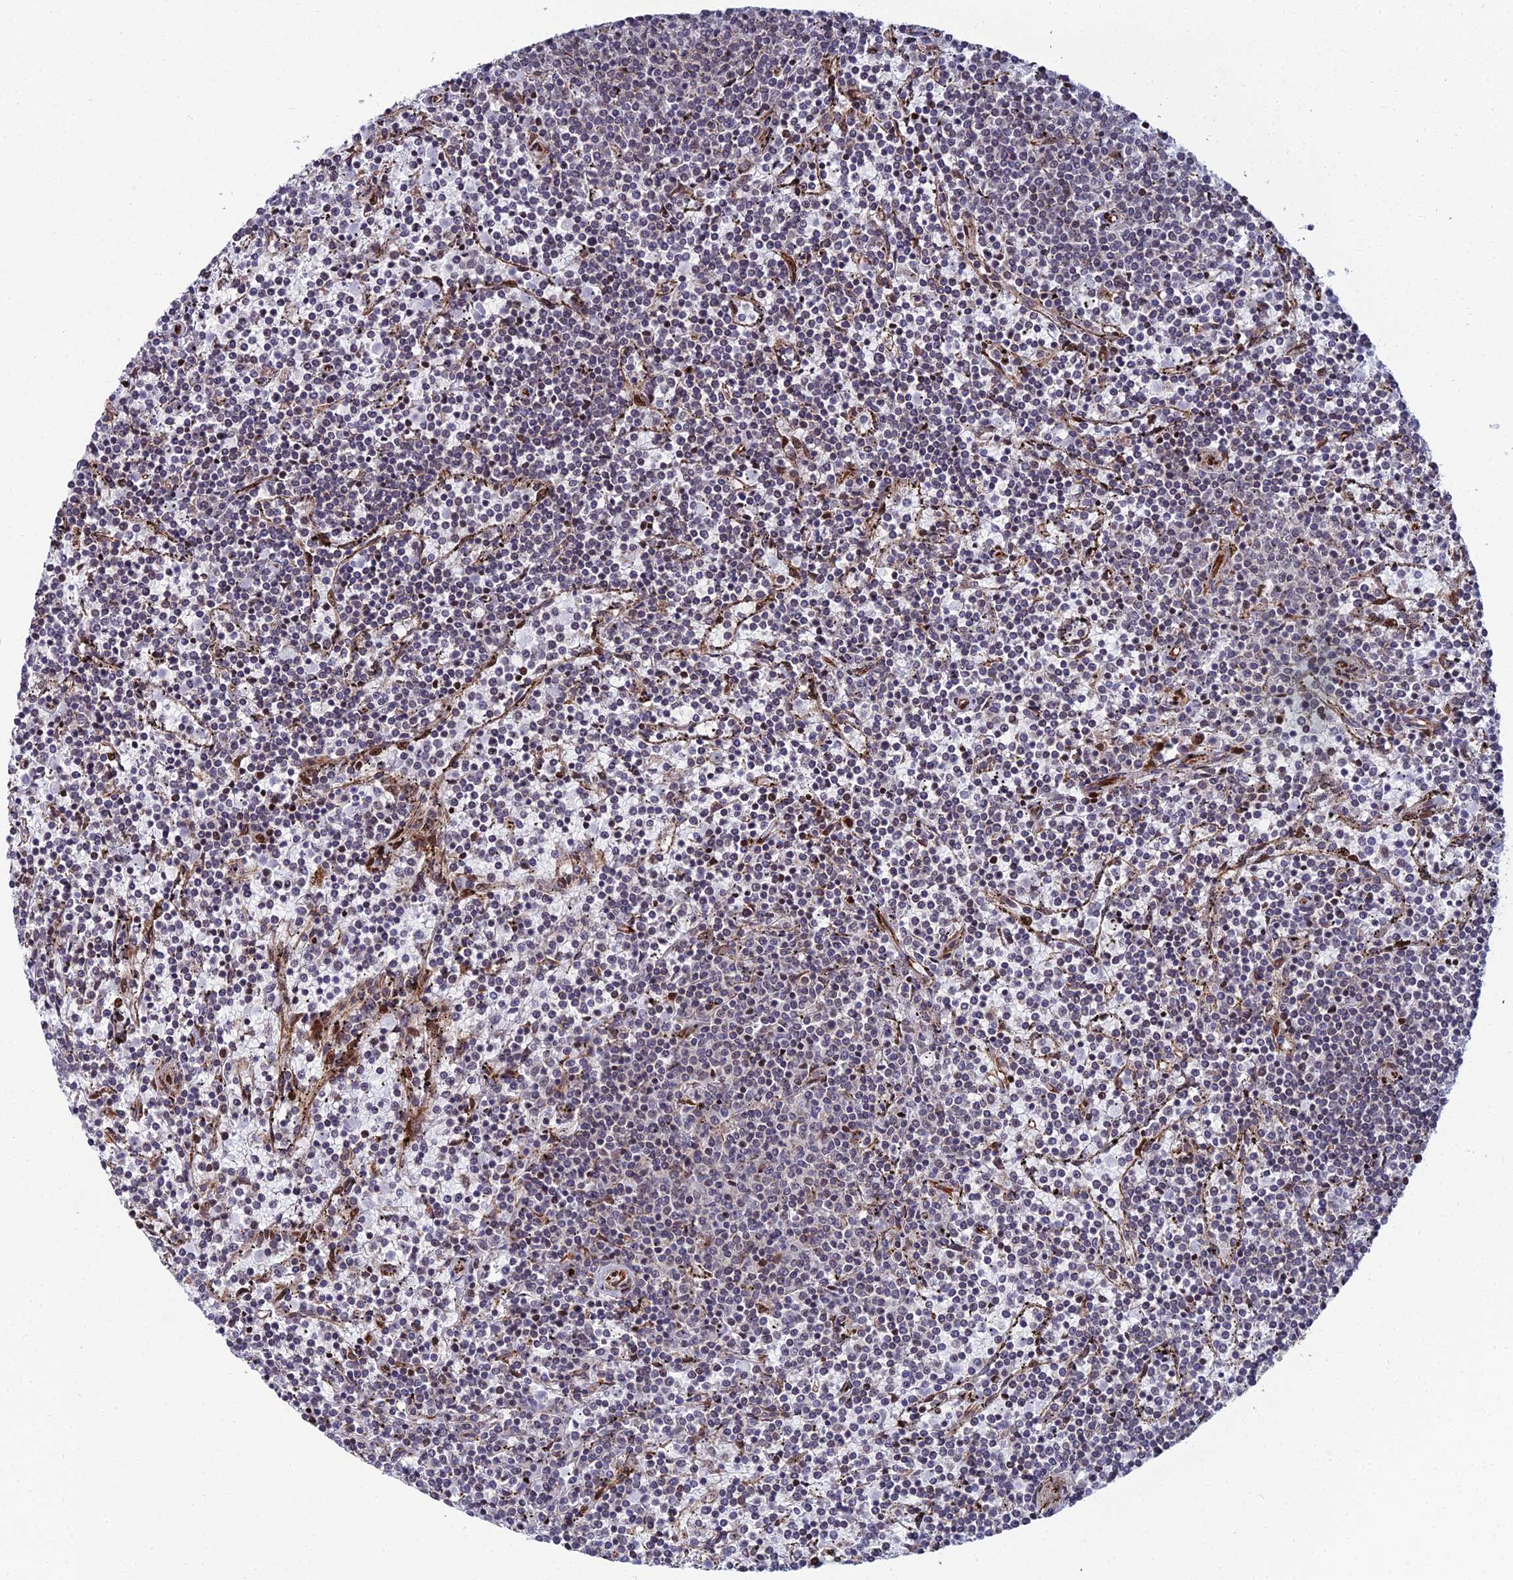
{"staining": {"intensity": "negative", "quantity": "none", "location": "none"}, "tissue": "lymphoma", "cell_type": "Tumor cells", "image_type": "cancer", "snomed": [{"axis": "morphology", "description": "Malignant lymphoma, non-Hodgkin's type, Low grade"}, {"axis": "topography", "description": "Spleen"}], "caption": "Tumor cells show no significant expression in low-grade malignant lymphoma, non-Hodgkin's type. (DAB immunohistochemistry (IHC) visualized using brightfield microscopy, high magnification).", "gene": "ZNF668", "patient": {"sex": "female", "age": 50}}